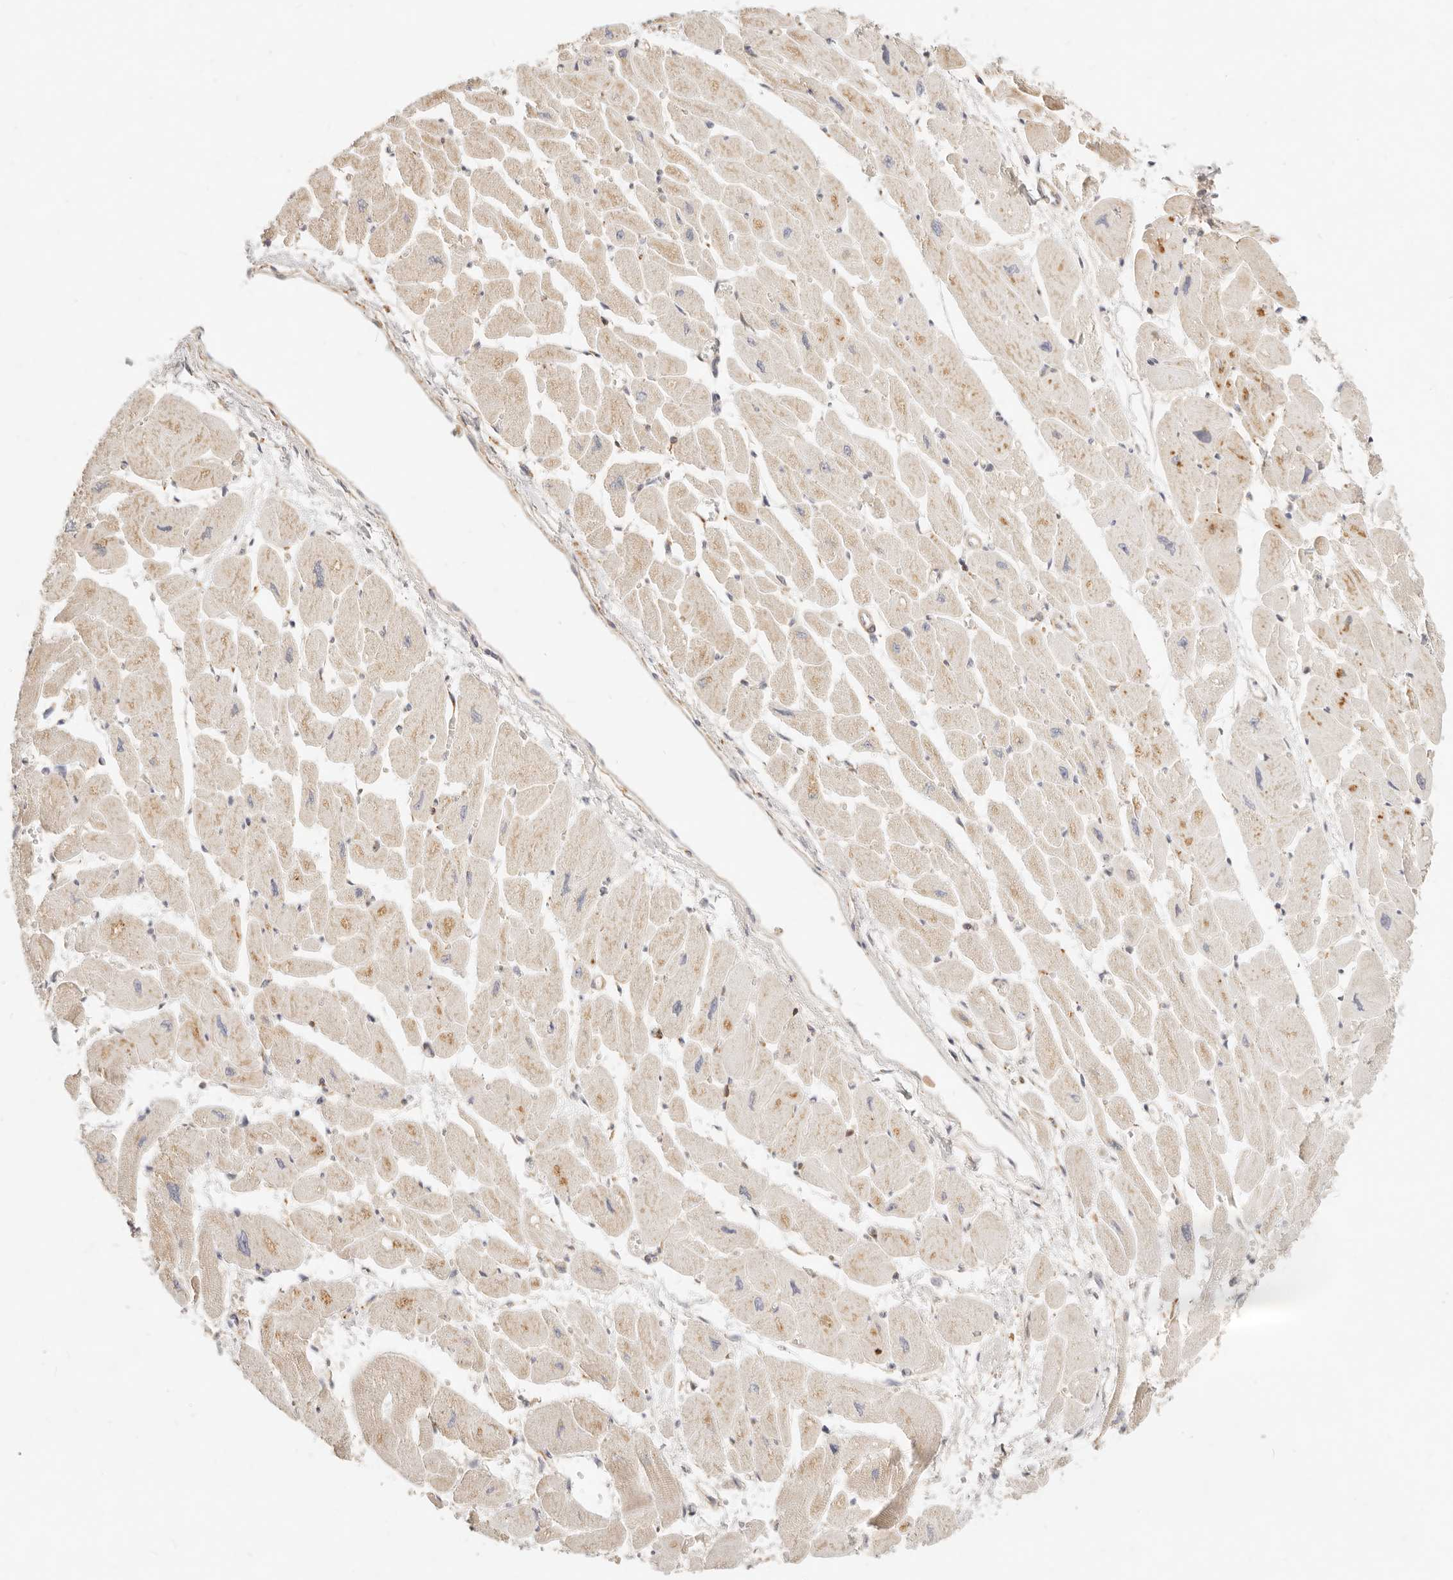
{"staining": {"intensity": "weak", "quantity": ">75%", "location": "cytoplasmic/membranous"}, "tissue": "heart muscle", "cell_type": "Cardiomyocytes", "image_type": "normal", "snomed": [{"axis": "morphology", "description": "Normal tissue, NOS"}, {"axis": "topography", "description": "Heart"}], "caption": "High-power microscopy captured an IHC photomicrograph of unremarkable heart muscle, revealing weak cytoplasmic/membranous expression in approximately >75% of cardiomyocytes.", "gene": "RUBCNL", "patient": {"sex": "female", "age": 54}}